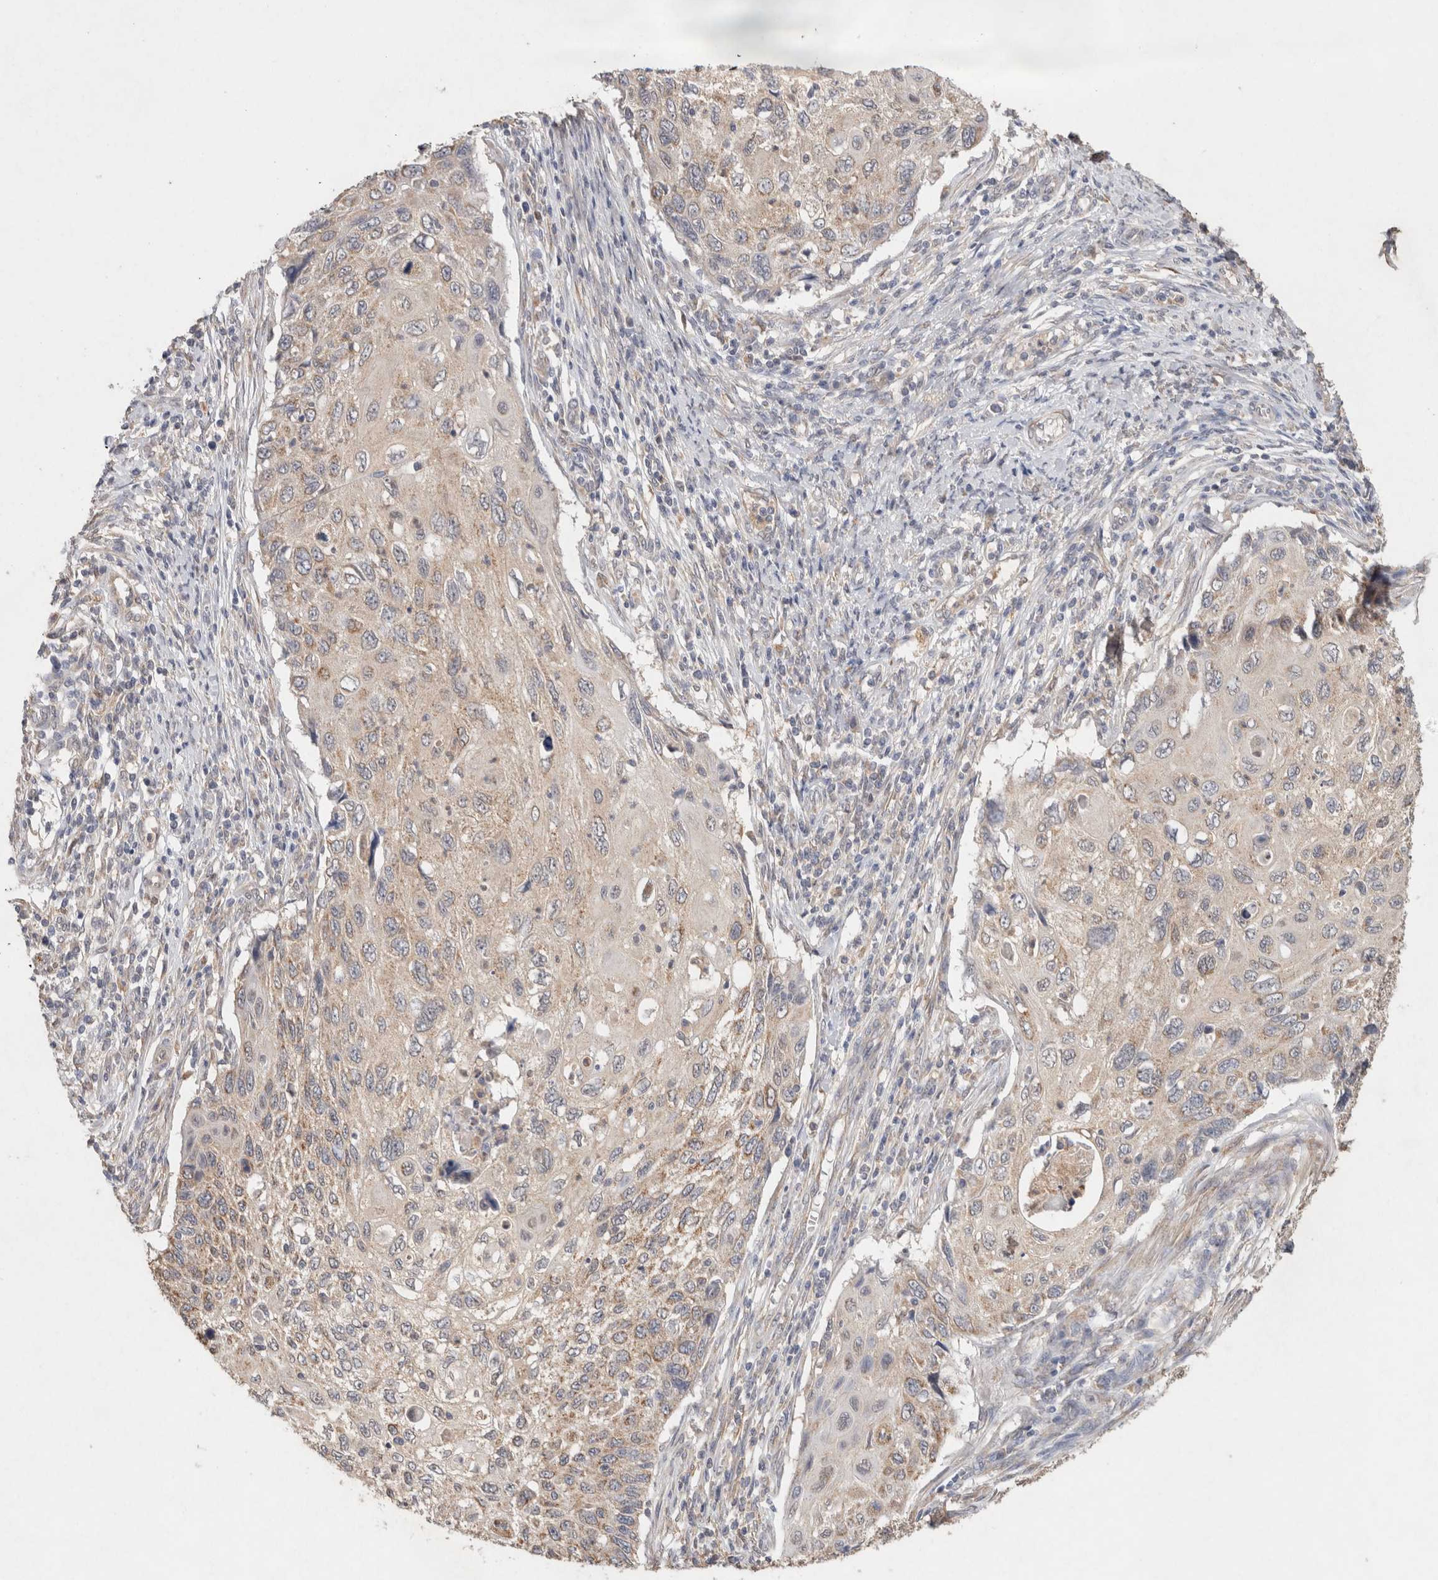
{"staining": {"intensity": "weak", "quantity": "25%-75%", "location": "cytoplasmic/membranous"}, "tissue": "cervical cancer", "cell_type": "Tumor cells", "image_type": "cancer", "snomed": [{"axis": "morphology", "description": "Squamous cell carcinoma, NOS"}, {"axis": "topography", "description": "Cervix"}], "caption": "There is low levels of weak cytoplasmic/membranous expression in tumor cells of cervical cancer, as demonstrated by immunohistochemical staining (brown color).", "gene": "RAB14", "patient": {"sex": "female", "age": 70}}